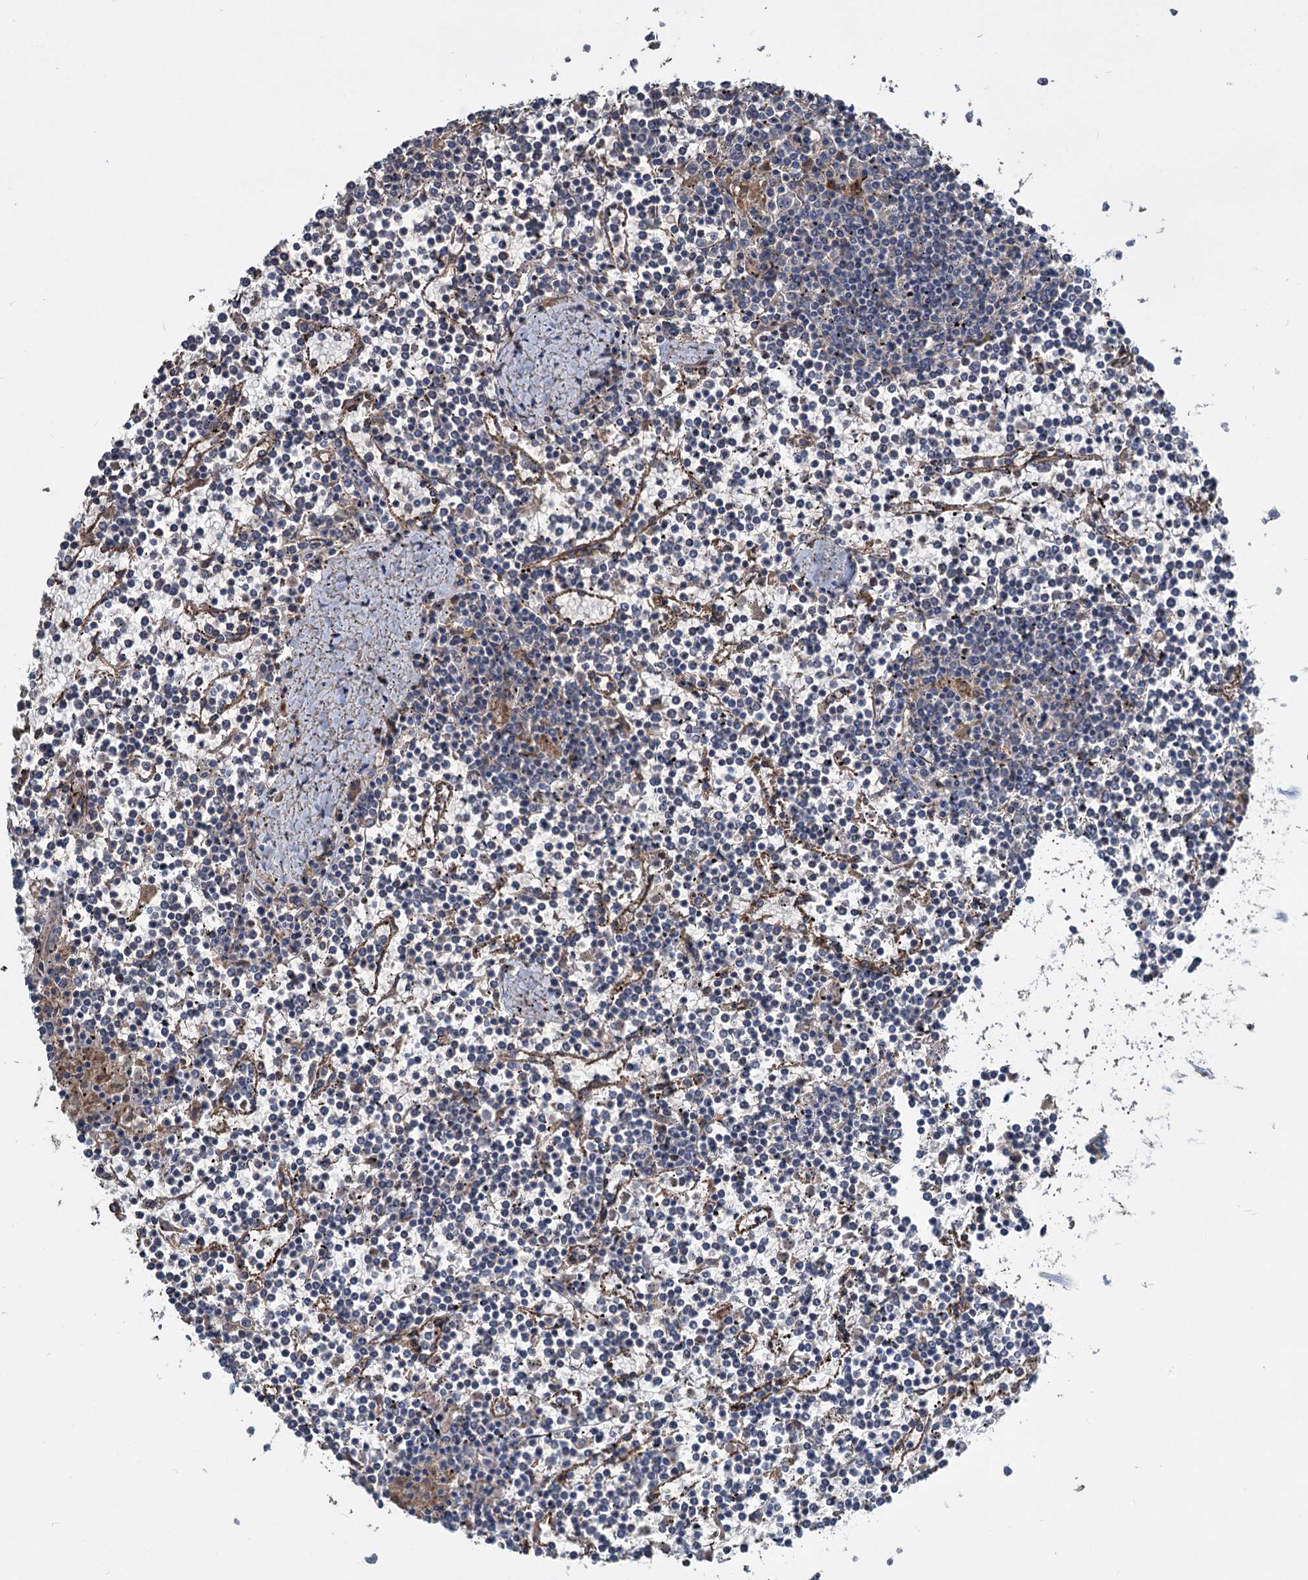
{"staining": {"intensity": "negative", "quantity": "none", "location": "none"}, "tissue": "lymphoma", "cell_type": "Tumor cells", "image_type": "cancer", "snomed": [{"axis": "morphology", "description": "Malignant lymphoma, non-Hodgkin's type, Low grade"}, {"axis": "topography", "description": "Spleen"}], "caption": "Photomicrograph shows no protein positivity in tumor cells of malignant lymphoma, non-Hodgkin's type (low-grade) tissue.", "gene": "URAD", "patient": {"sex": "female", "age": 19}}